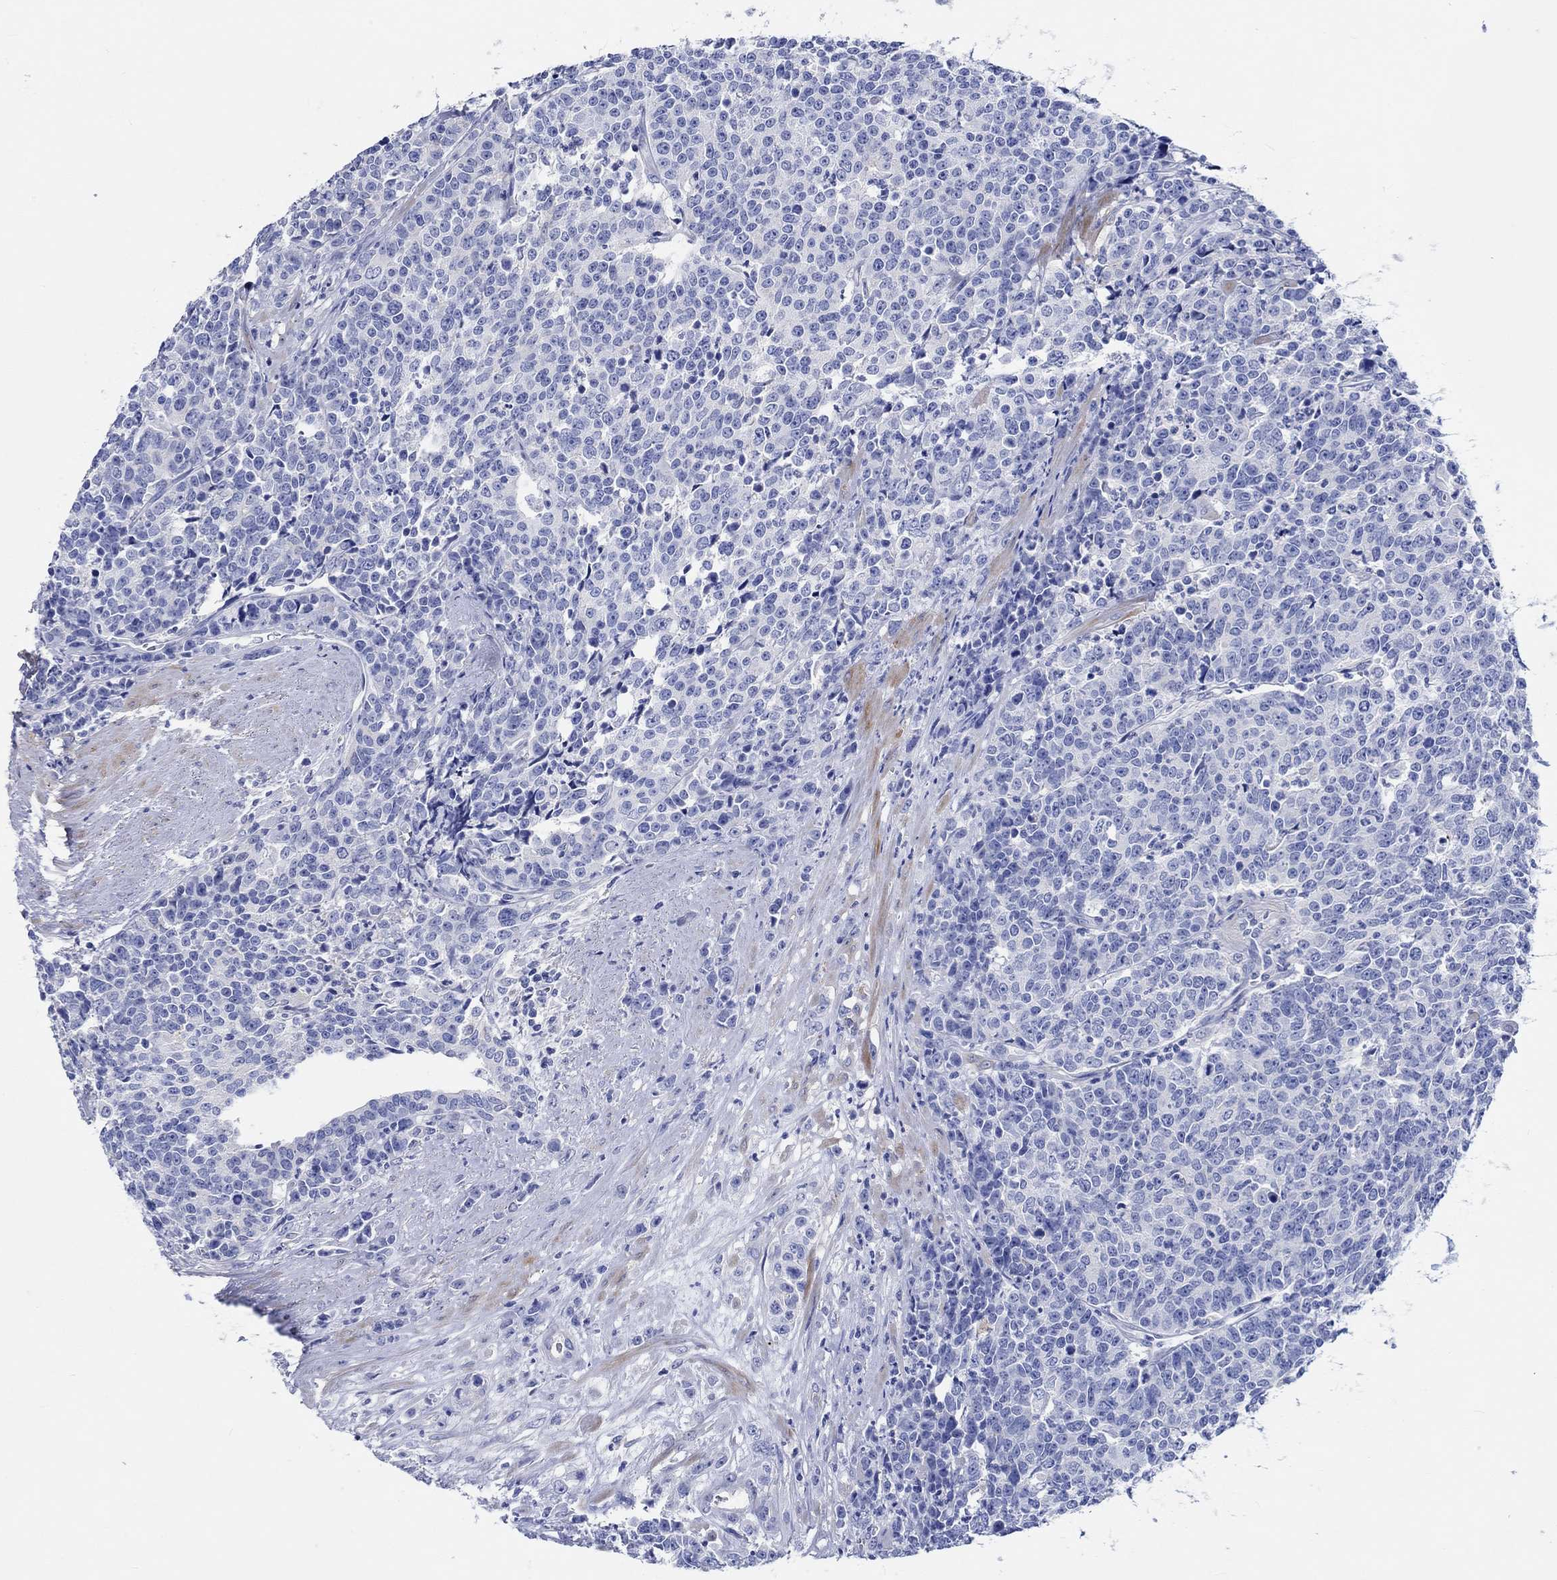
{"staining": {"intensity": "negative", "quantity": "none", "location": "none"}, "tissue": "prostate cancer", "cell_type": "Tumor cells", "image_type": "cancer", "snomed": [{"axis": "morphology", "description": "Adenocarcinoma, NOS"}, {"axis": "topography", "description": "Prostate"}], "caption": "Prostate adenocarcinoma stained for a protein using immunohistochemistry displays no expression tumor cells.", "gene": "SHISA4", "patient": {"sex": "male", "age": 67}}